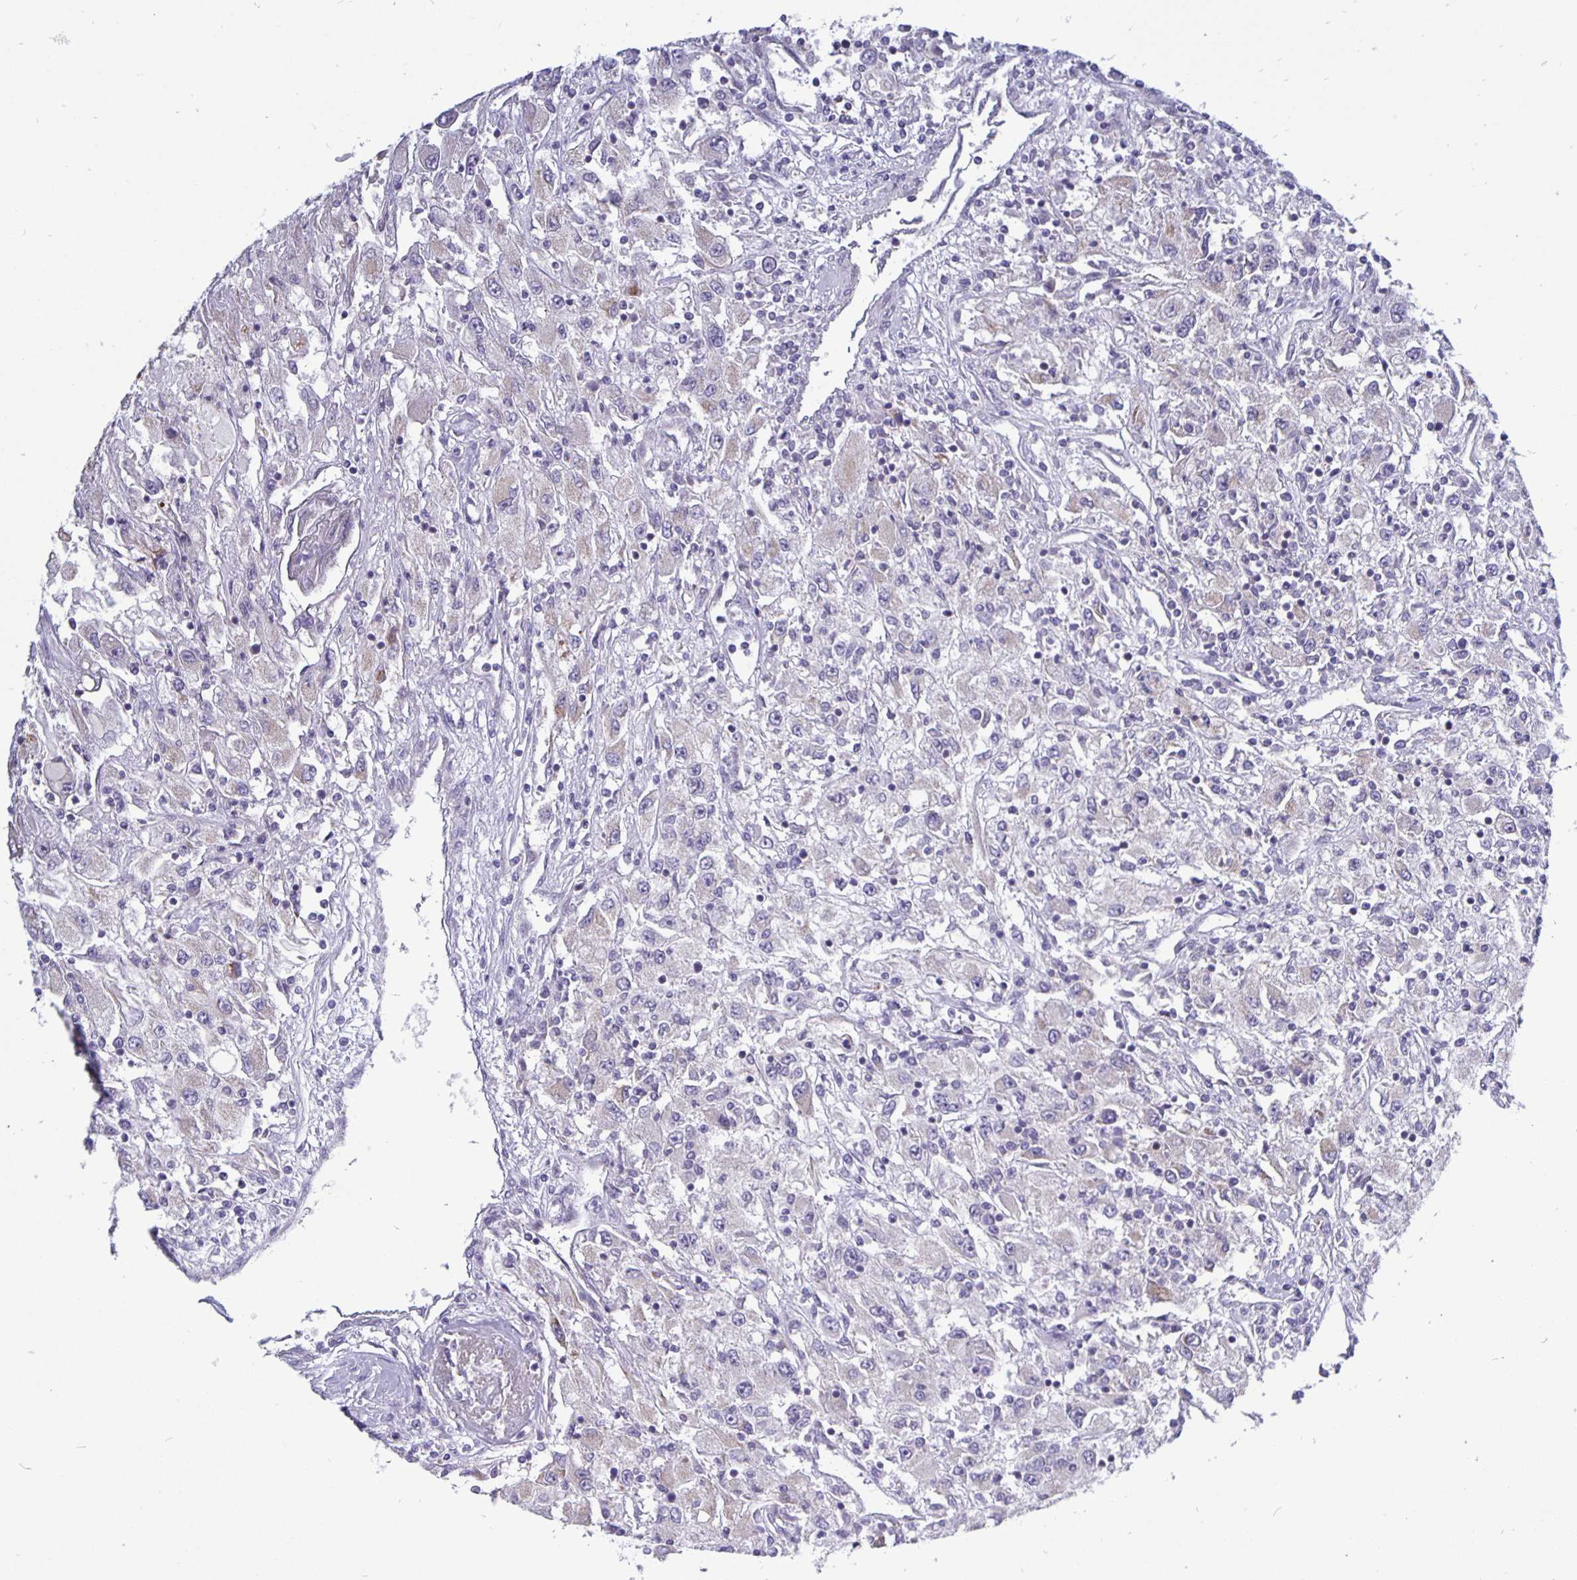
{"staining": {"intensity": "negative", "quantity": "none", "location": "none"}, "tissue": "renal cancer", "cell_type": "Tumor cells", "image_type": "cancer", "snomed": [{"axis": "morphology", "description": "Adenocarcinoma, NOS"}, {"axis": "topography", "description": "Kidney"}], "caption": "This is an immunohistochemistry histopathology image of human adenocarcinoma (renal). There is no staining in tumor cells.", "gene": "ERBB2", "patient": {"sex": "female", "age": 67}}